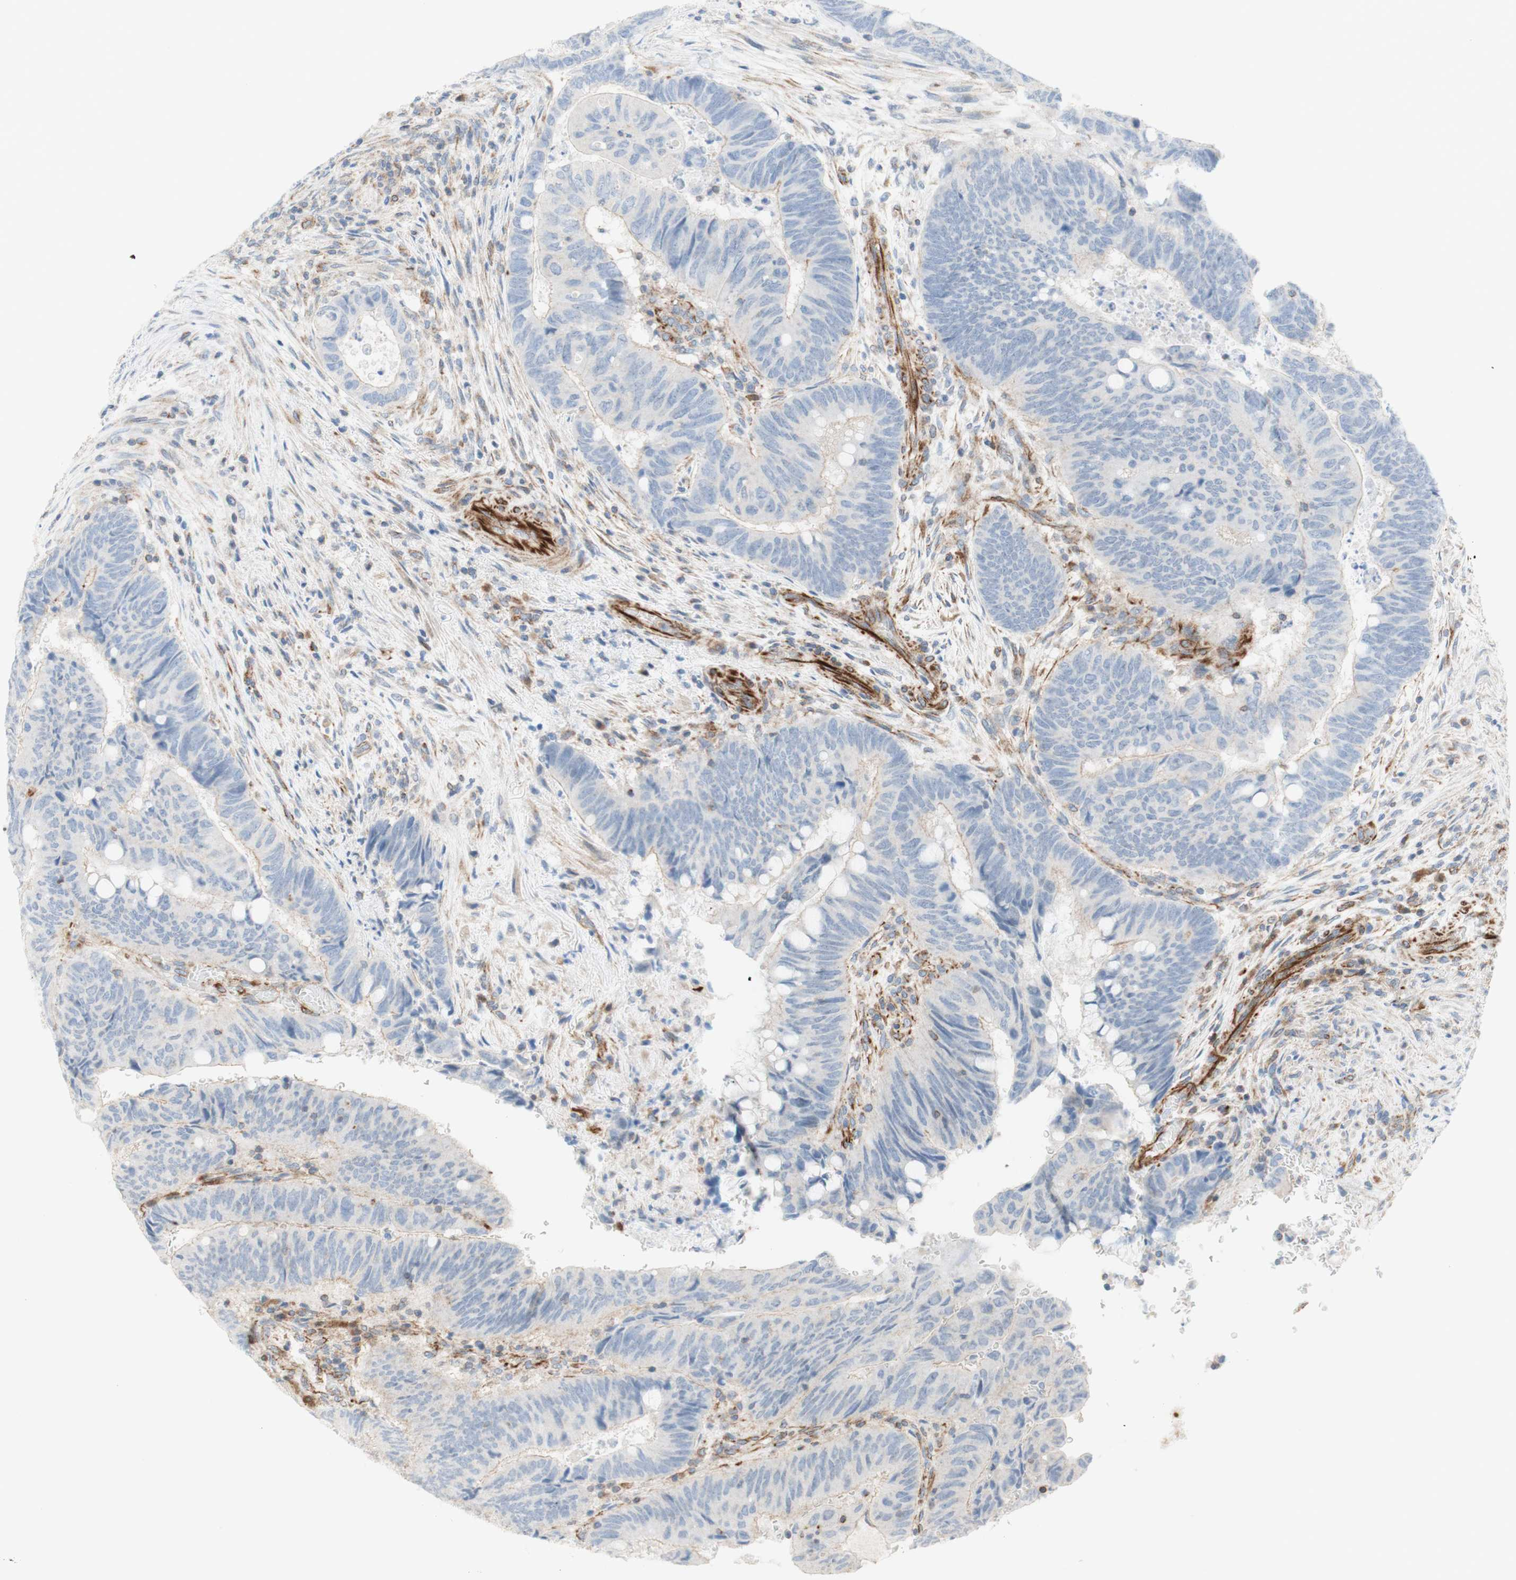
{"staining": {"intensity": "weak", "quantity": "<25%", "location": "cytoplasmic/membranous"}, "tissue": "colorectal cancer", "cell_type": "Tumor cells", "image_type": "cancer", "snomed": [{"axis": "morphology", "description": "Normal tissue, NOS"}, {"axis": "morphology", "description": "Adenocarcinoma, NOS"}, {"axis": "topography", "description": "Rectum"}, {"axis": "topography", "description": "Peripheral nerve tissue"}], "caption": "IHC of colorectal cancer shows no expression in tumor cells.", "gene": "POU2AF1", "patient": {"sex": "male", "age": 92}}